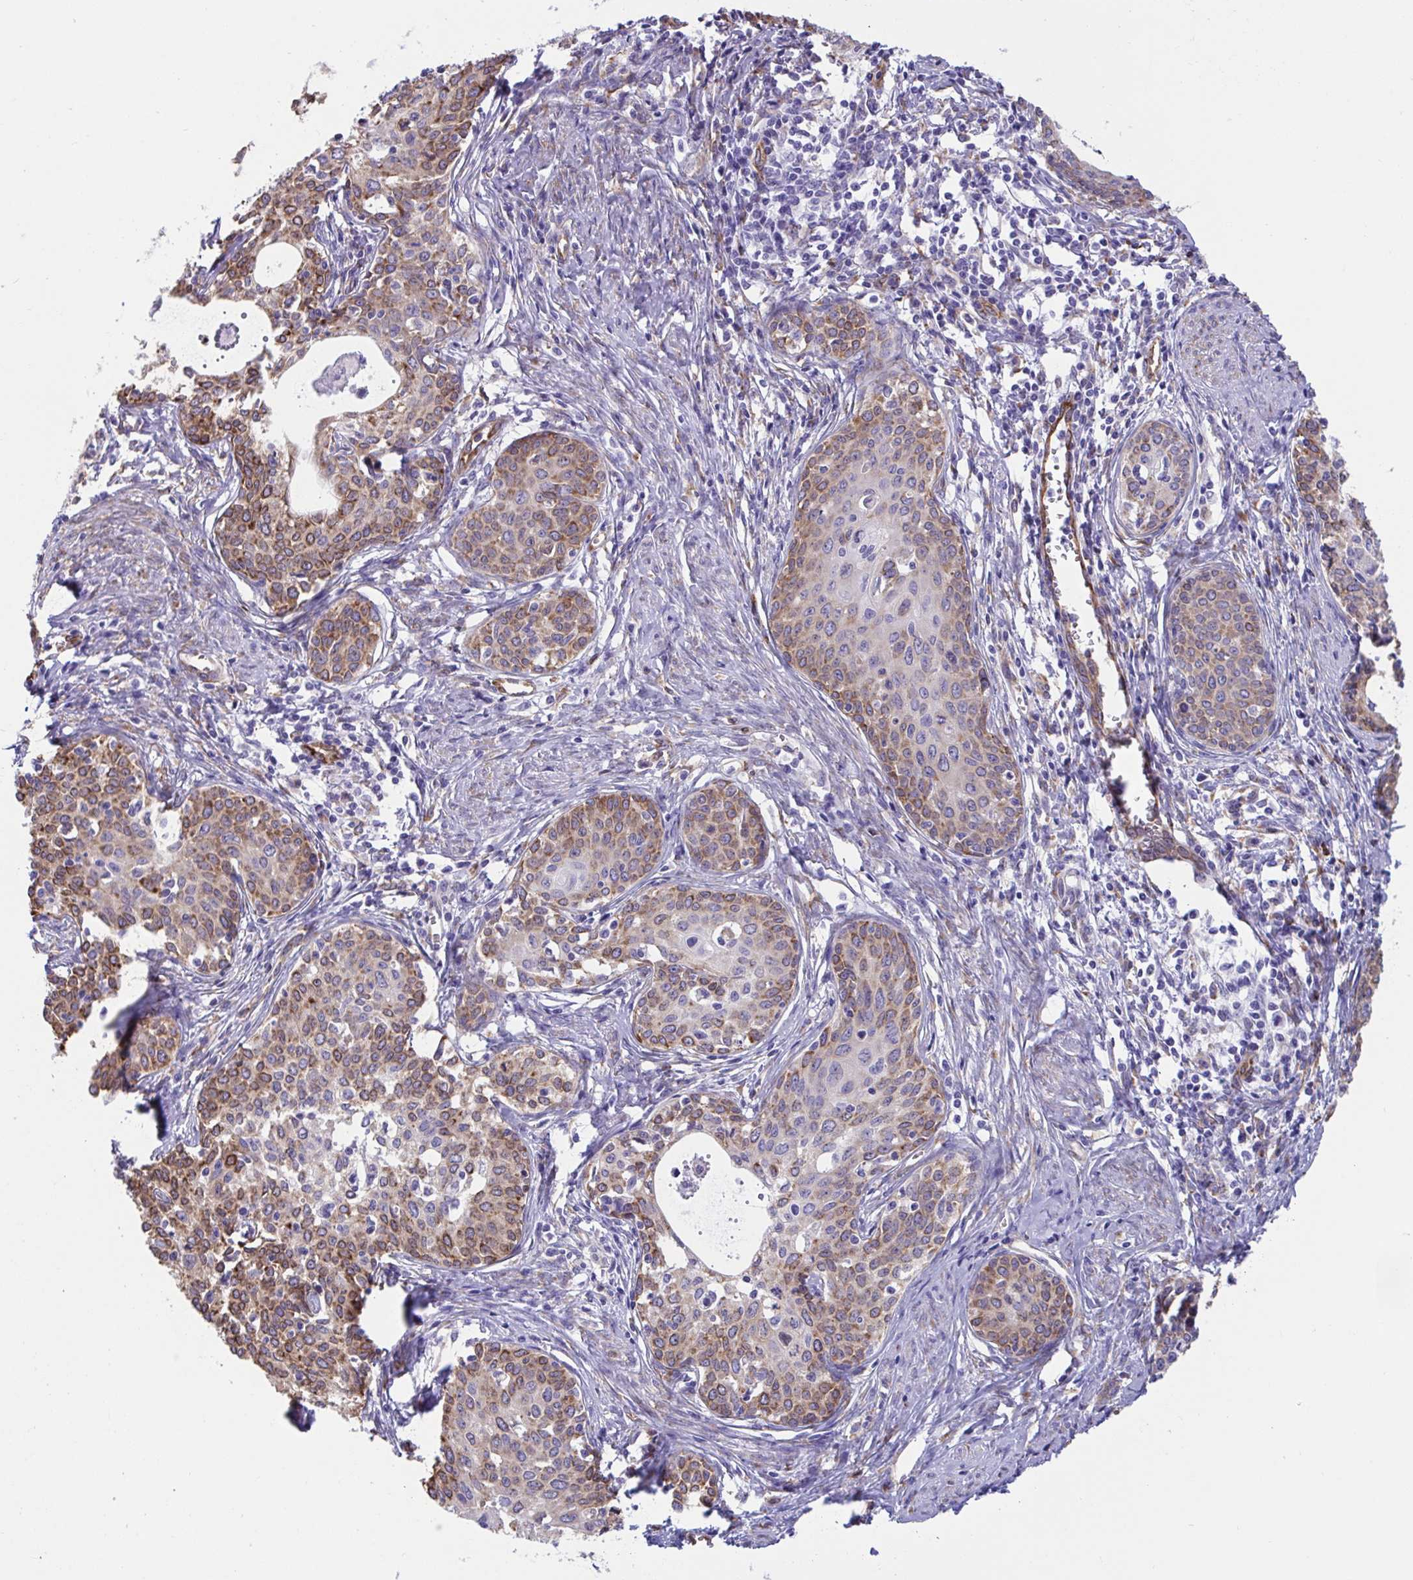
{"staining": {"intensity": "moderate", "quantity": ">75%", "location": "cytoplasmic/membranous"}, "tissue": "cervical cancer", "cell_type": "Tumor cells", "image_type": "cancer", "snomed": [{"axis": "morphology", "description": "Squamous cell carcinoma, NOS"}, {"axis": "morphology", "description": "Adenocarcinoma, NOS"}, {"axis": "topography", "description": "Cervix"}], "caption": "Cervical cancer (adenocarcinoma) stained for a protein (brown) shows moderate cytoplasmic/membranous positive positivity in about >75% of tumor cells.", "gene": "ASPH", "patient": {"sex": "female", "age": 52}}